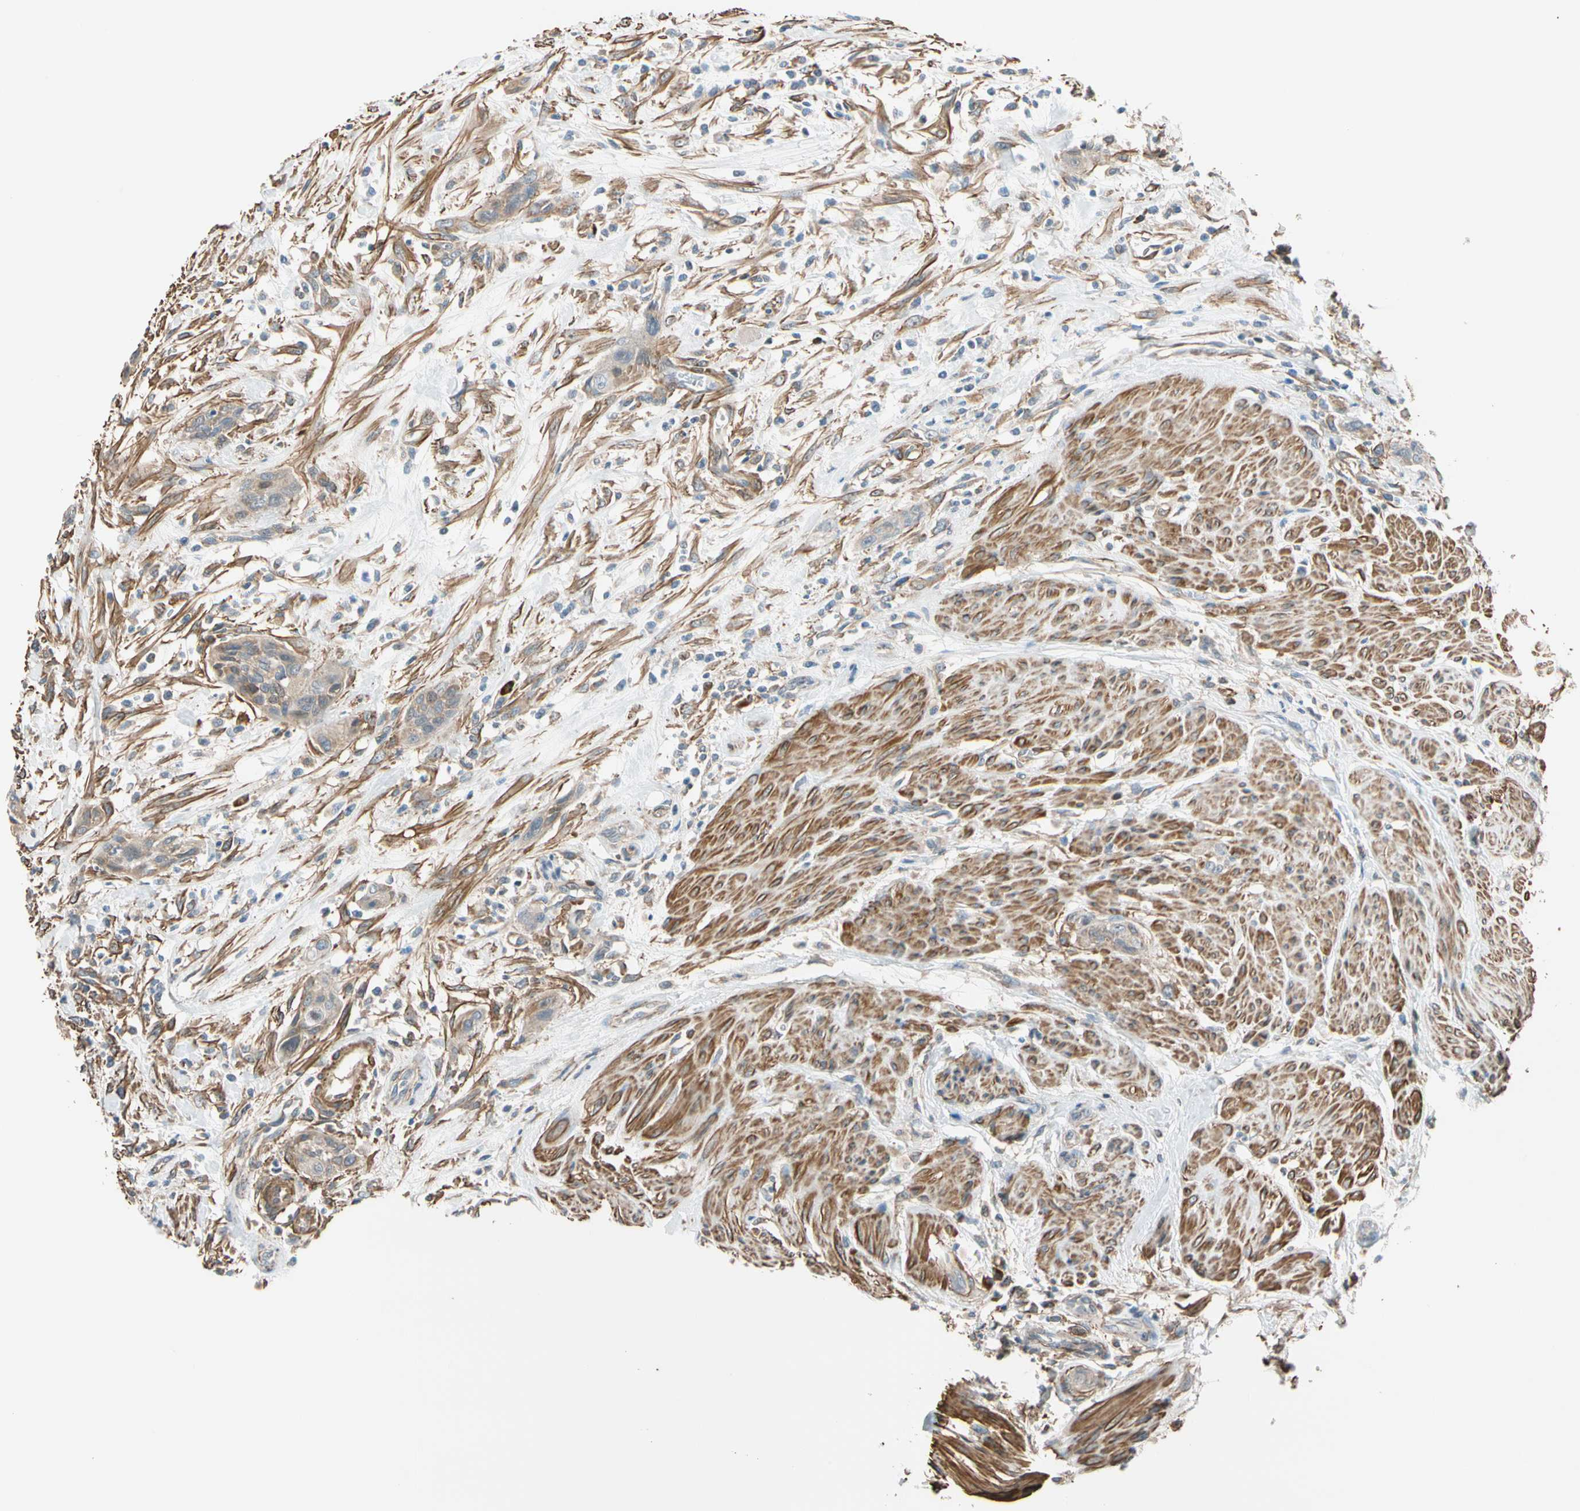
{"staining": {"intensity": "weak", "quantity": ">75%", "location": "cytoplasmic/membranous"}, "tissue": "urothelial cancer", "cell_type": "Tumor cells", "image_type": "cancer", "snomed": [{"axis": "morphology", "description": "Urothelial carcinoma, High grade"}, {"axis": "topography", "description": "Urinary bladder"}], "caption": "High-grade urothelial carcinoma stained with DAB IHC demonstrates low levels of weak cytoplasmic/membranous positivity in approximately >75% of tumor cells.", "gene": "LIMK2", "patient": {"sex": "male", "age": 35}}